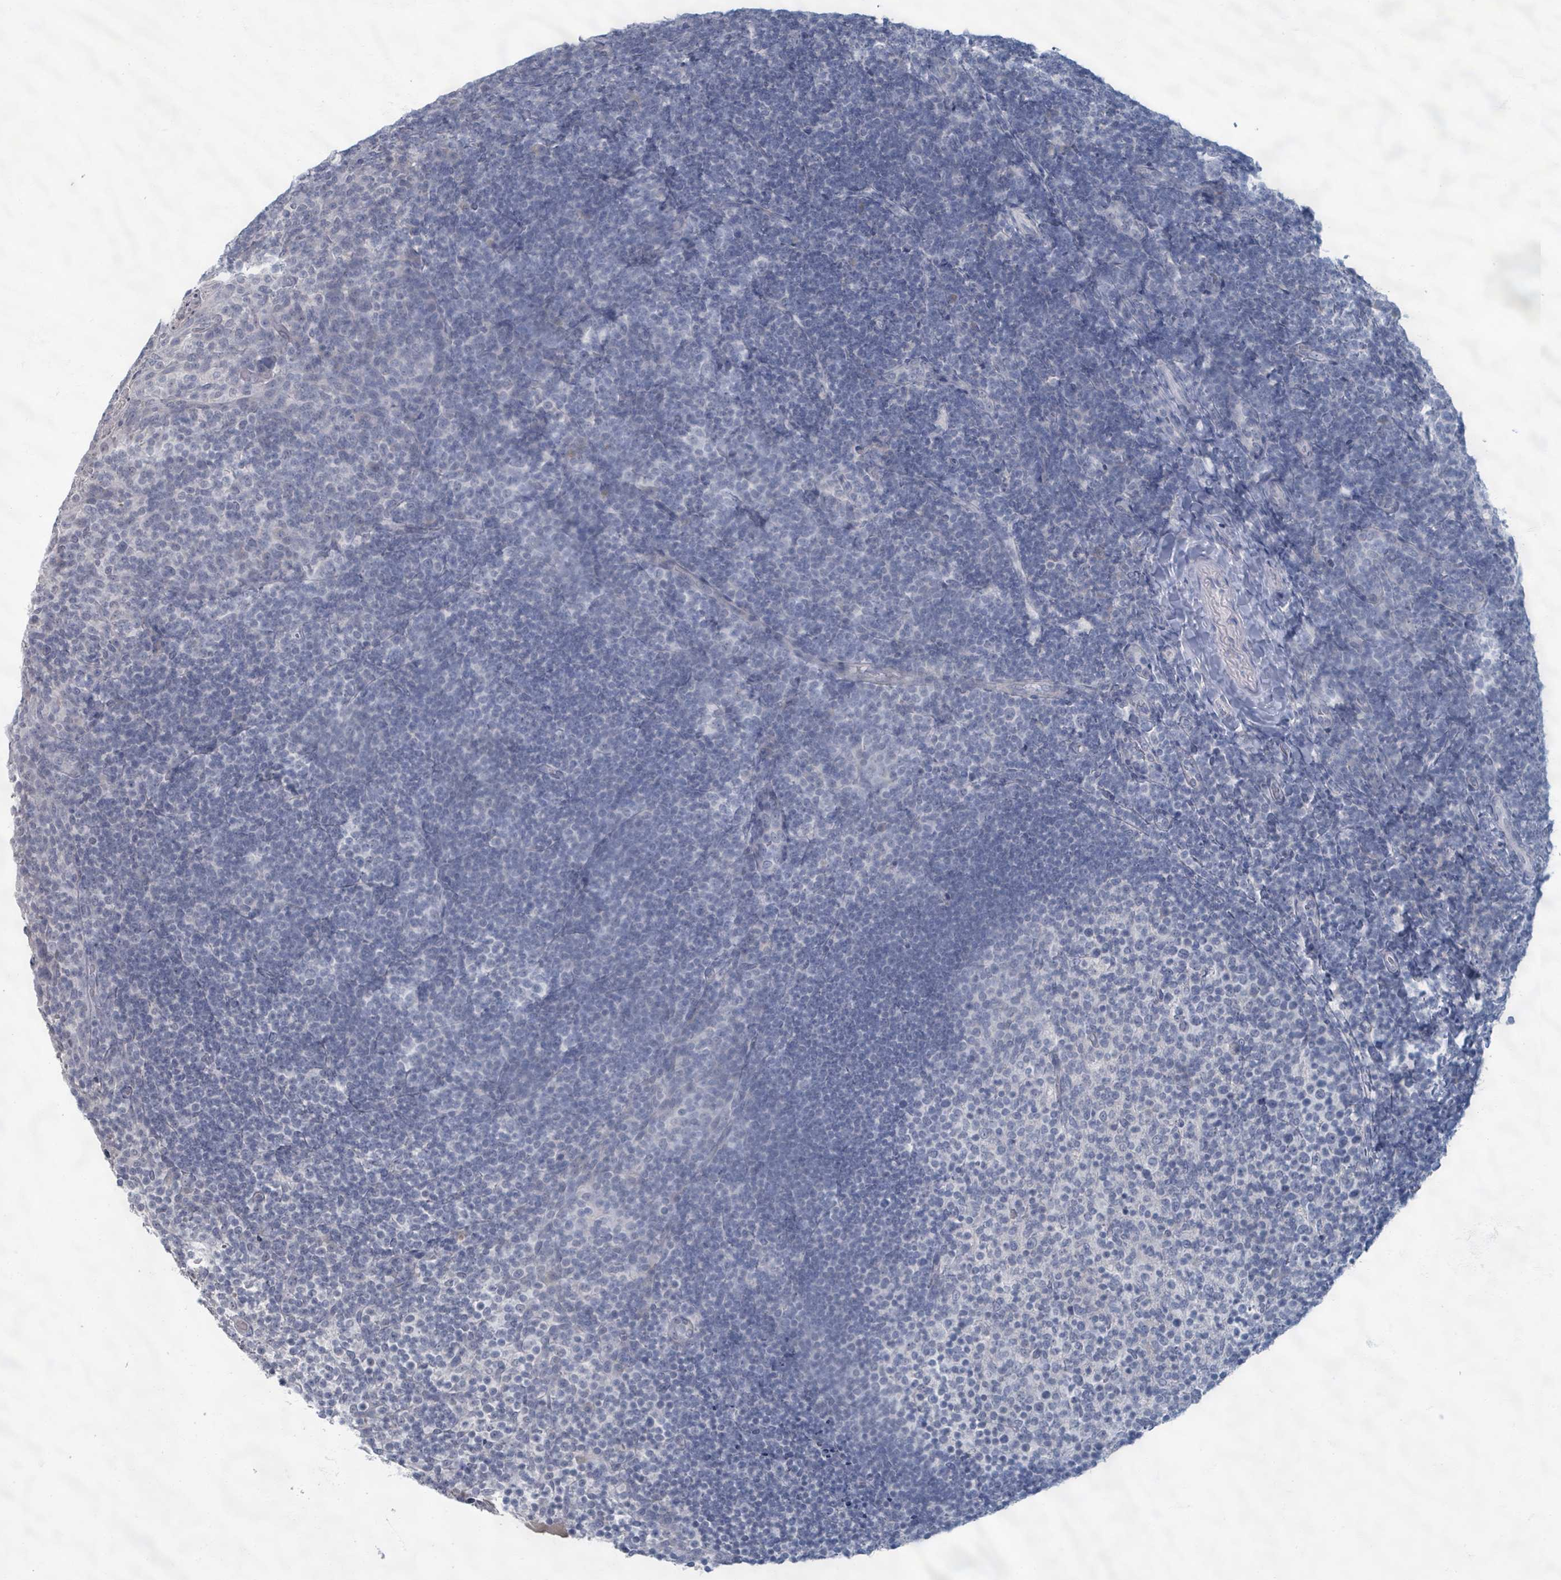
{"staining": {"intensity": "negative", "quantity": "none", "location": "none"}, "tissue": "tonsil", "cell_type": "Germinal center cells", "image_type": "normal", "snomed": [{"axis": "morphology", "description": "Normal tissue, NOS"}, {"axis": "topography", "description": "Tonsil"}], "caption": "A high-resolution photomicrograph shows IHC staining of normal tonsil, which shows no significant positivity in germinal center cells.", "gene": "WNT11", "patient": {"sex": "female", "age": 10}}